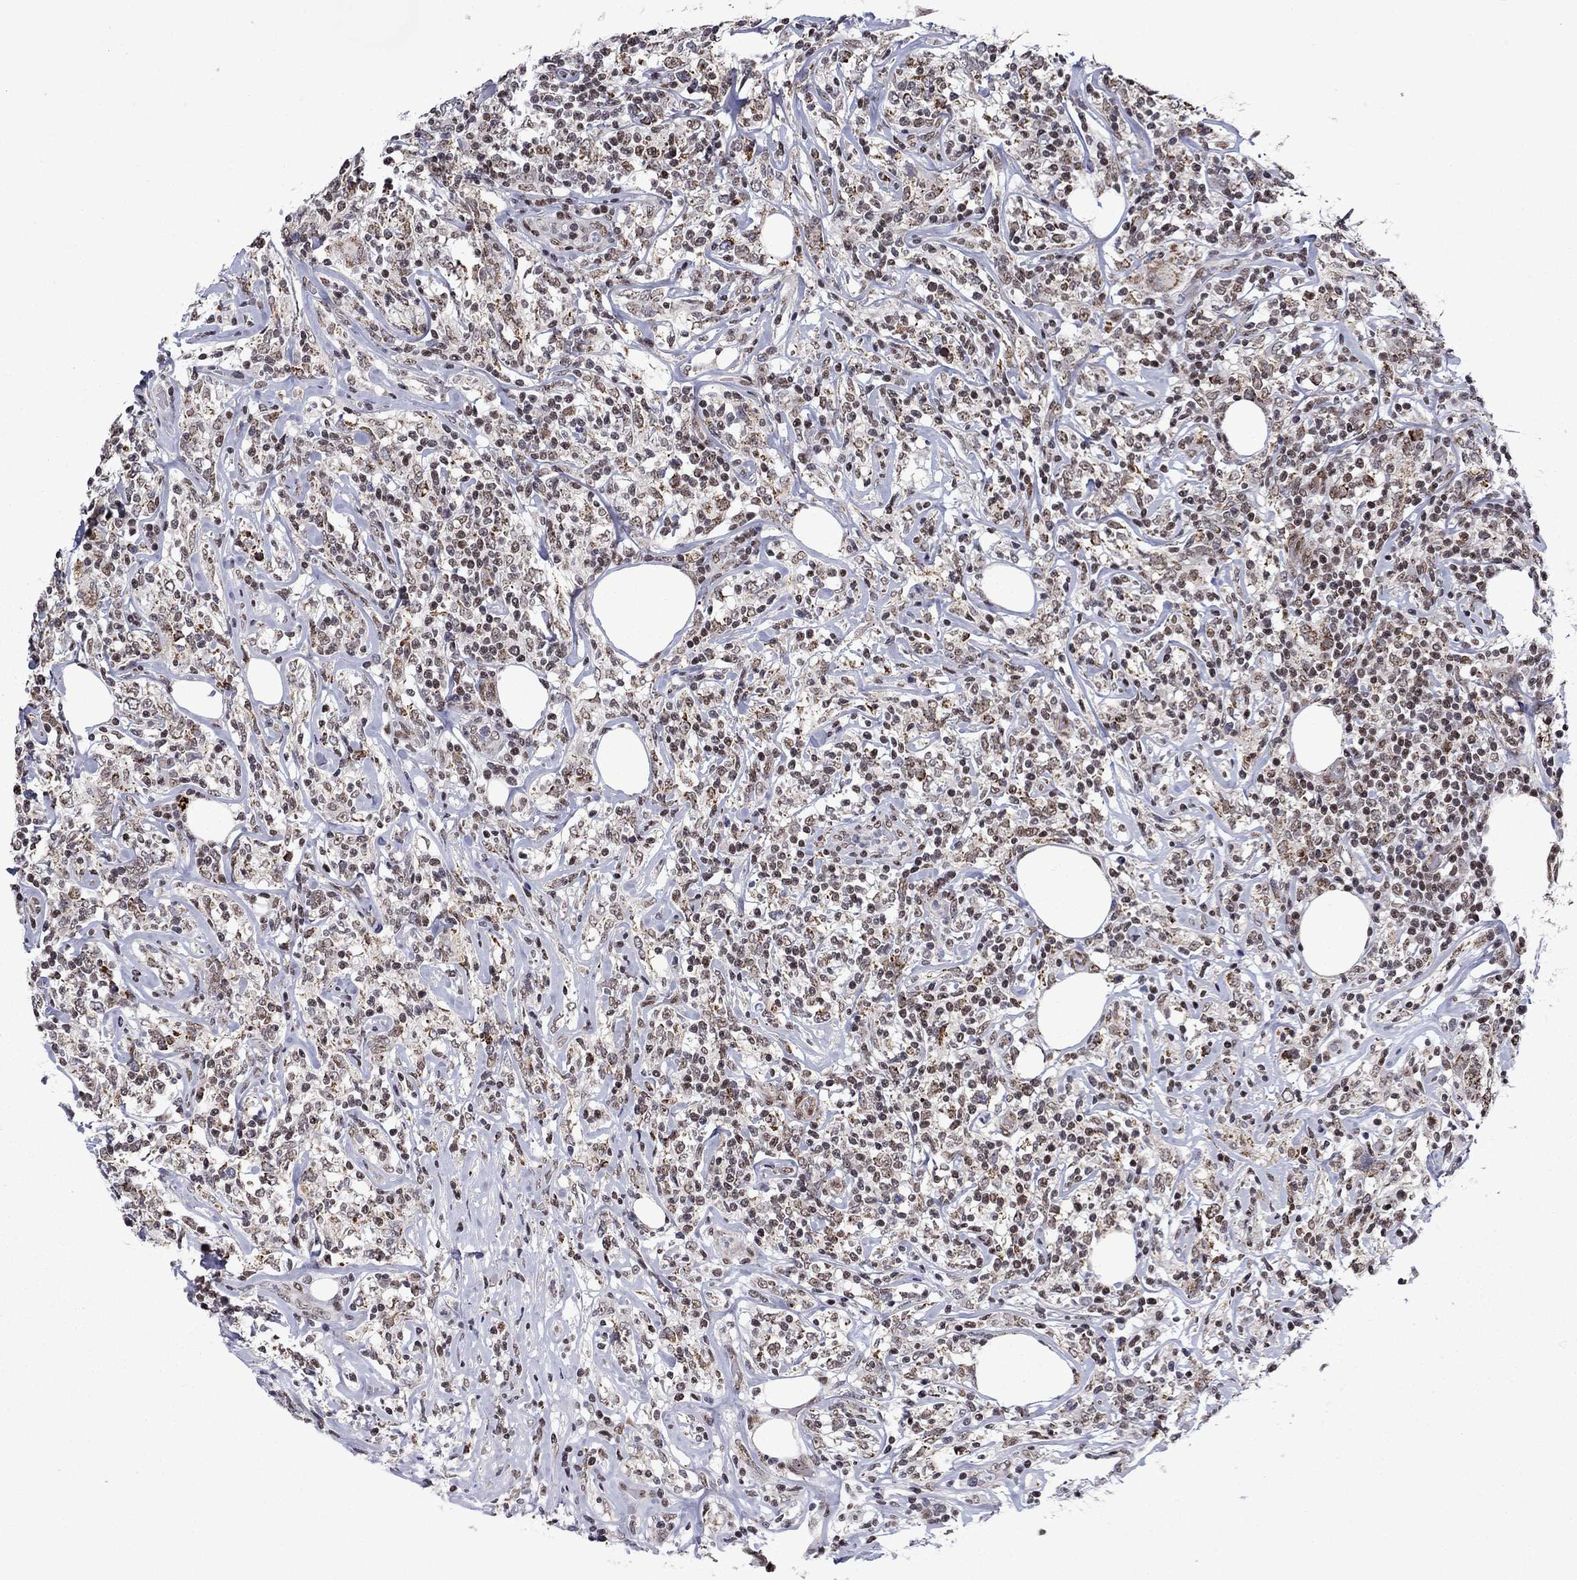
{"staining": {"intensity": "weak", "quantity": "<25%", "location": "nuclear"}, "tissue": "lymphoma", "cell_type": "Tumor cells", "image_type": "cancer", "snomed": [{"axis": "morphology", "description": "Malignant lymphoma, non-Hodgkin's type, High grade"}, {"axis": "topography", "description": "Lymph node"}], "caption": "High power microscopy micrograph of an immunohistochemistry (IHC) micrograph of lymphoma, revealing no significant positivity in tumor cells.", "gene": "SURF2", "patient": {"sex": "female", "age": 84}}